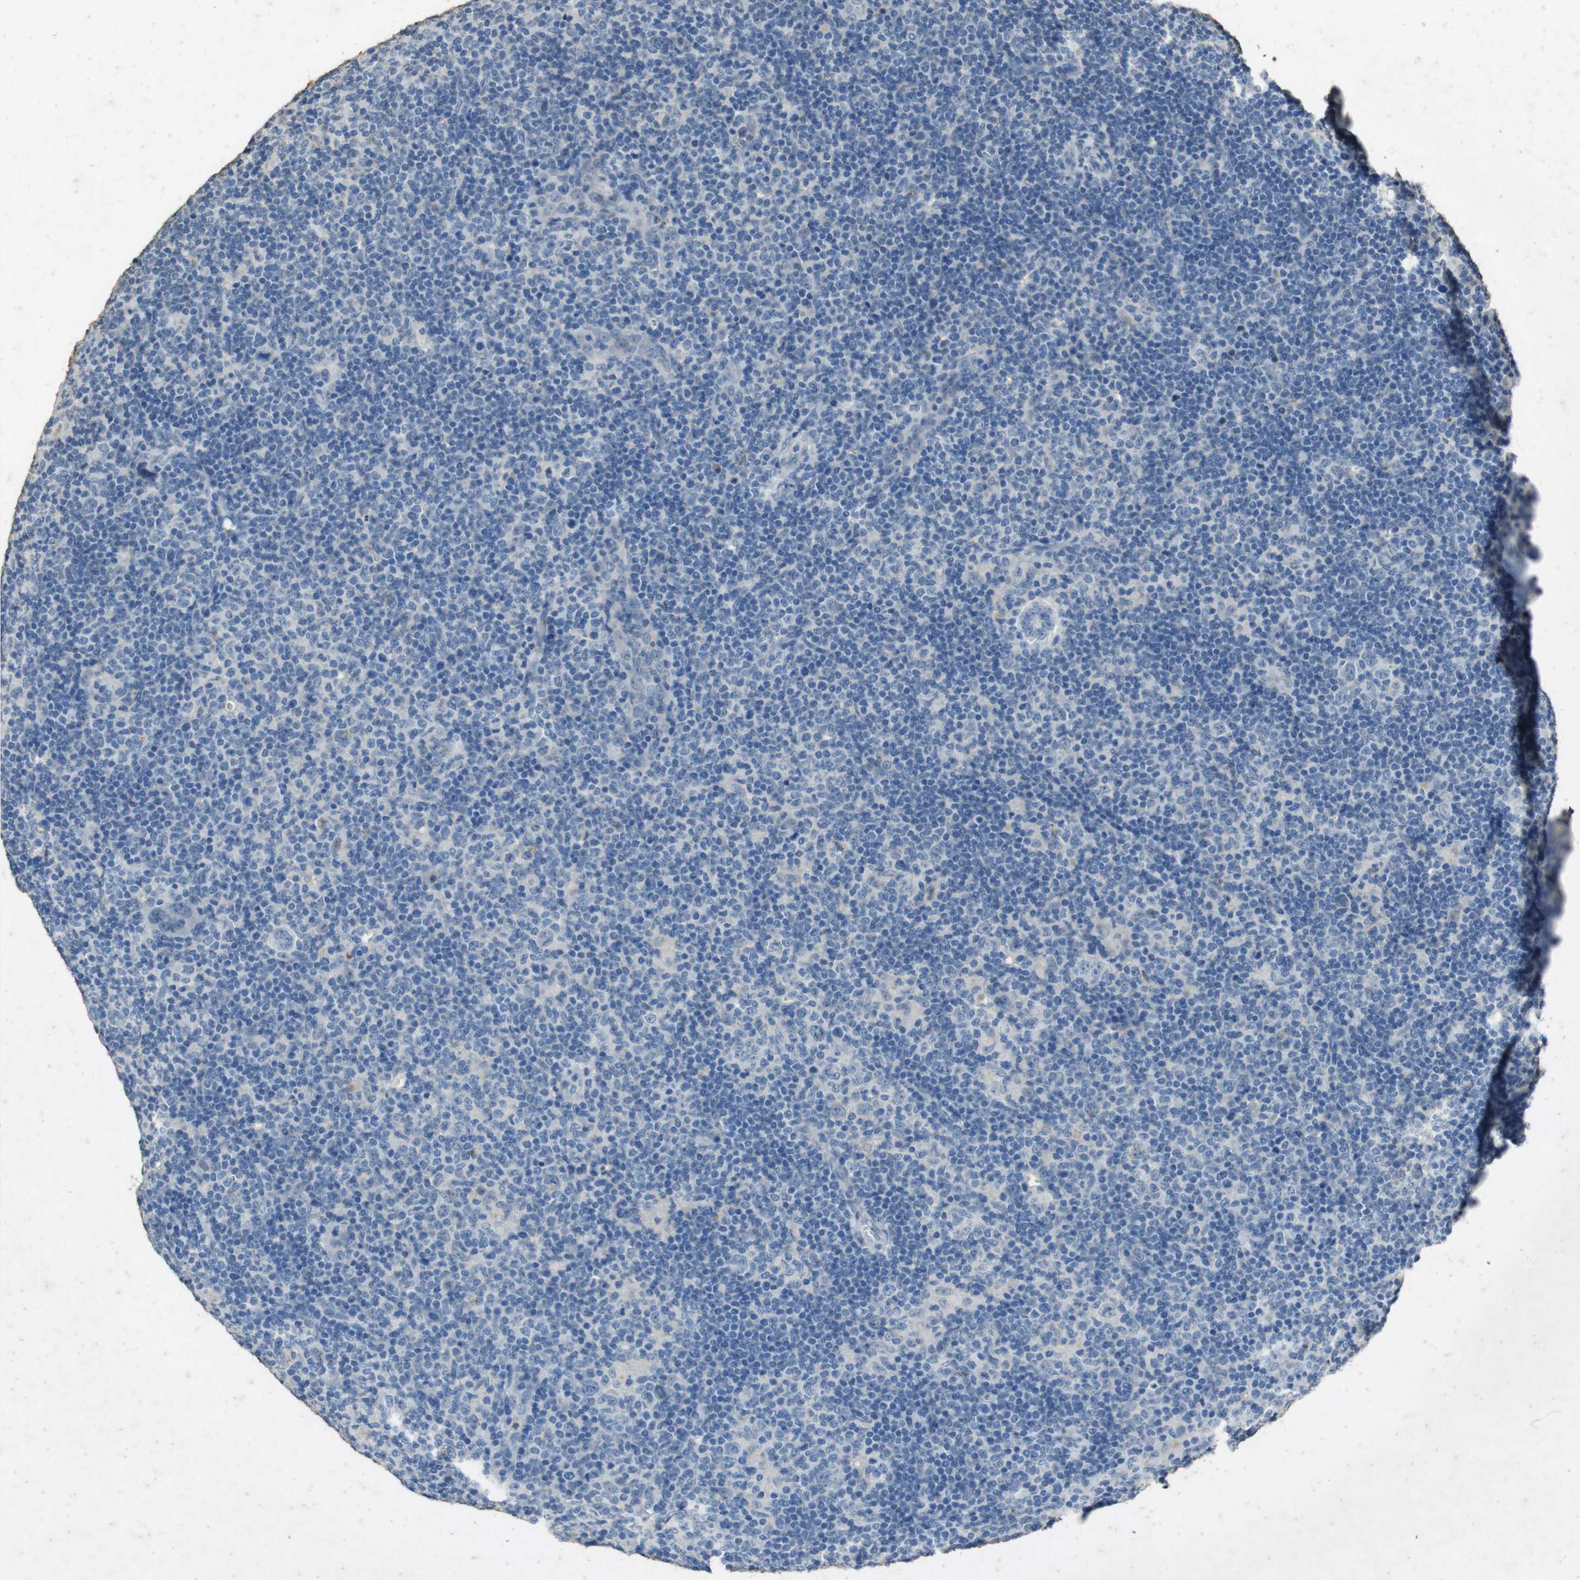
{"staining": {"intensity": "negative", "quantity": "none", "location": "none"}, "tissue": "lymphoma", "cell_type": "Tumor cells", "image_type": "cancer", "snomed": [{"axis": "morphology", "description": "Hodgkin's disease, NOS"}, {"axis": "topography", "description": "Lymph node"}], "caption": "High magnification brightfield microscopy of Hodgkin's disease stained with DAB (3,3'-diaminobenzidine) (brown) and counterstained with hematoxylin (blue): tumor cells show no significant positivity.", "gene": "STBD1", "patient": {"sex": "female", "age": 57}}